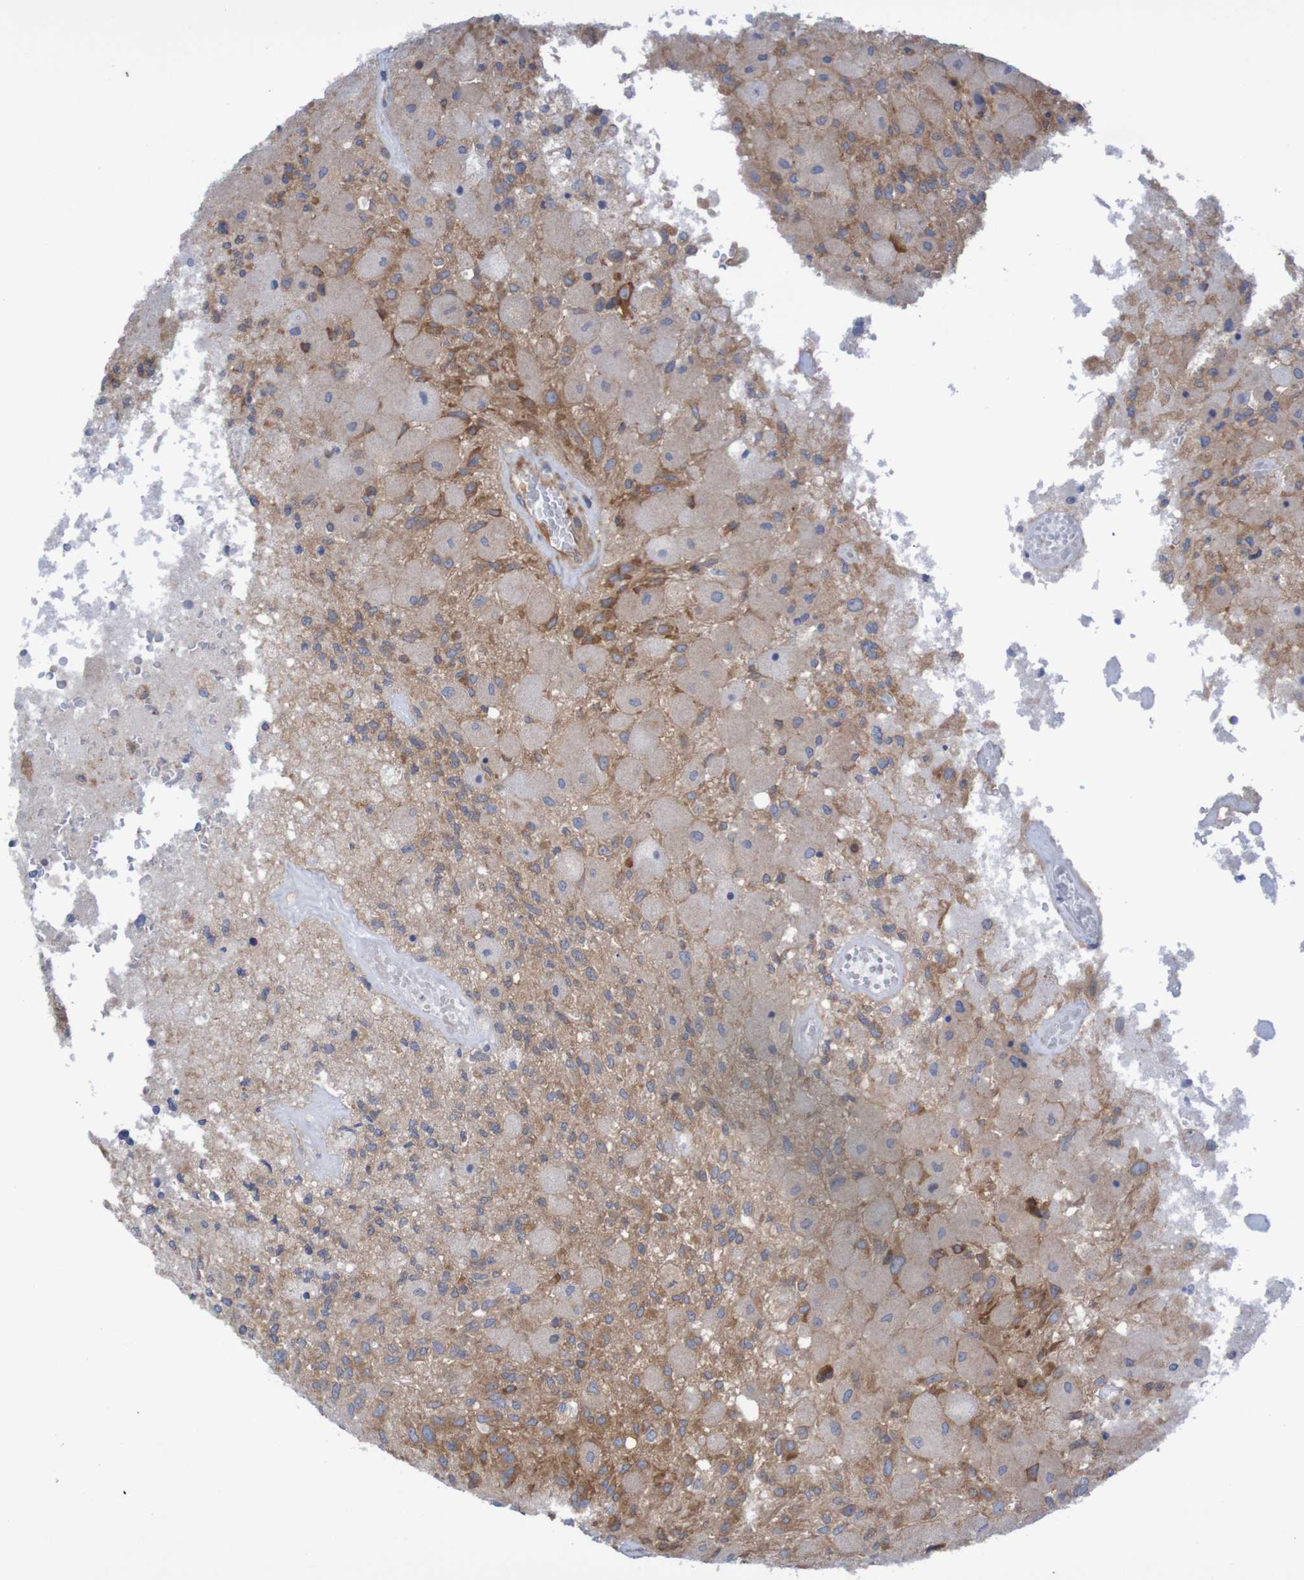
{"staining": {"intensity": "moderate", "quantity": "<25%", "location": "cytoplasmic/membranous"}, "tissue": "glioma", "cell_type": "Tumor cells", "image_type": "cancer", "snomed": [{"axis": "morphology", "description": "Normal tissue, NOS"}, {"axis": "morphology", "description": "Glioma, malignant, High grade"}, {"axis": "topography", "description": "Cerebral cortex"}], "caption": "The immunohistochemical stain shows moderate cytoplasmic/membranous staining in tumor cells of glioma tissue.", "gene": "LRRC47", "patient": {"sex": "male", "age": 77}}